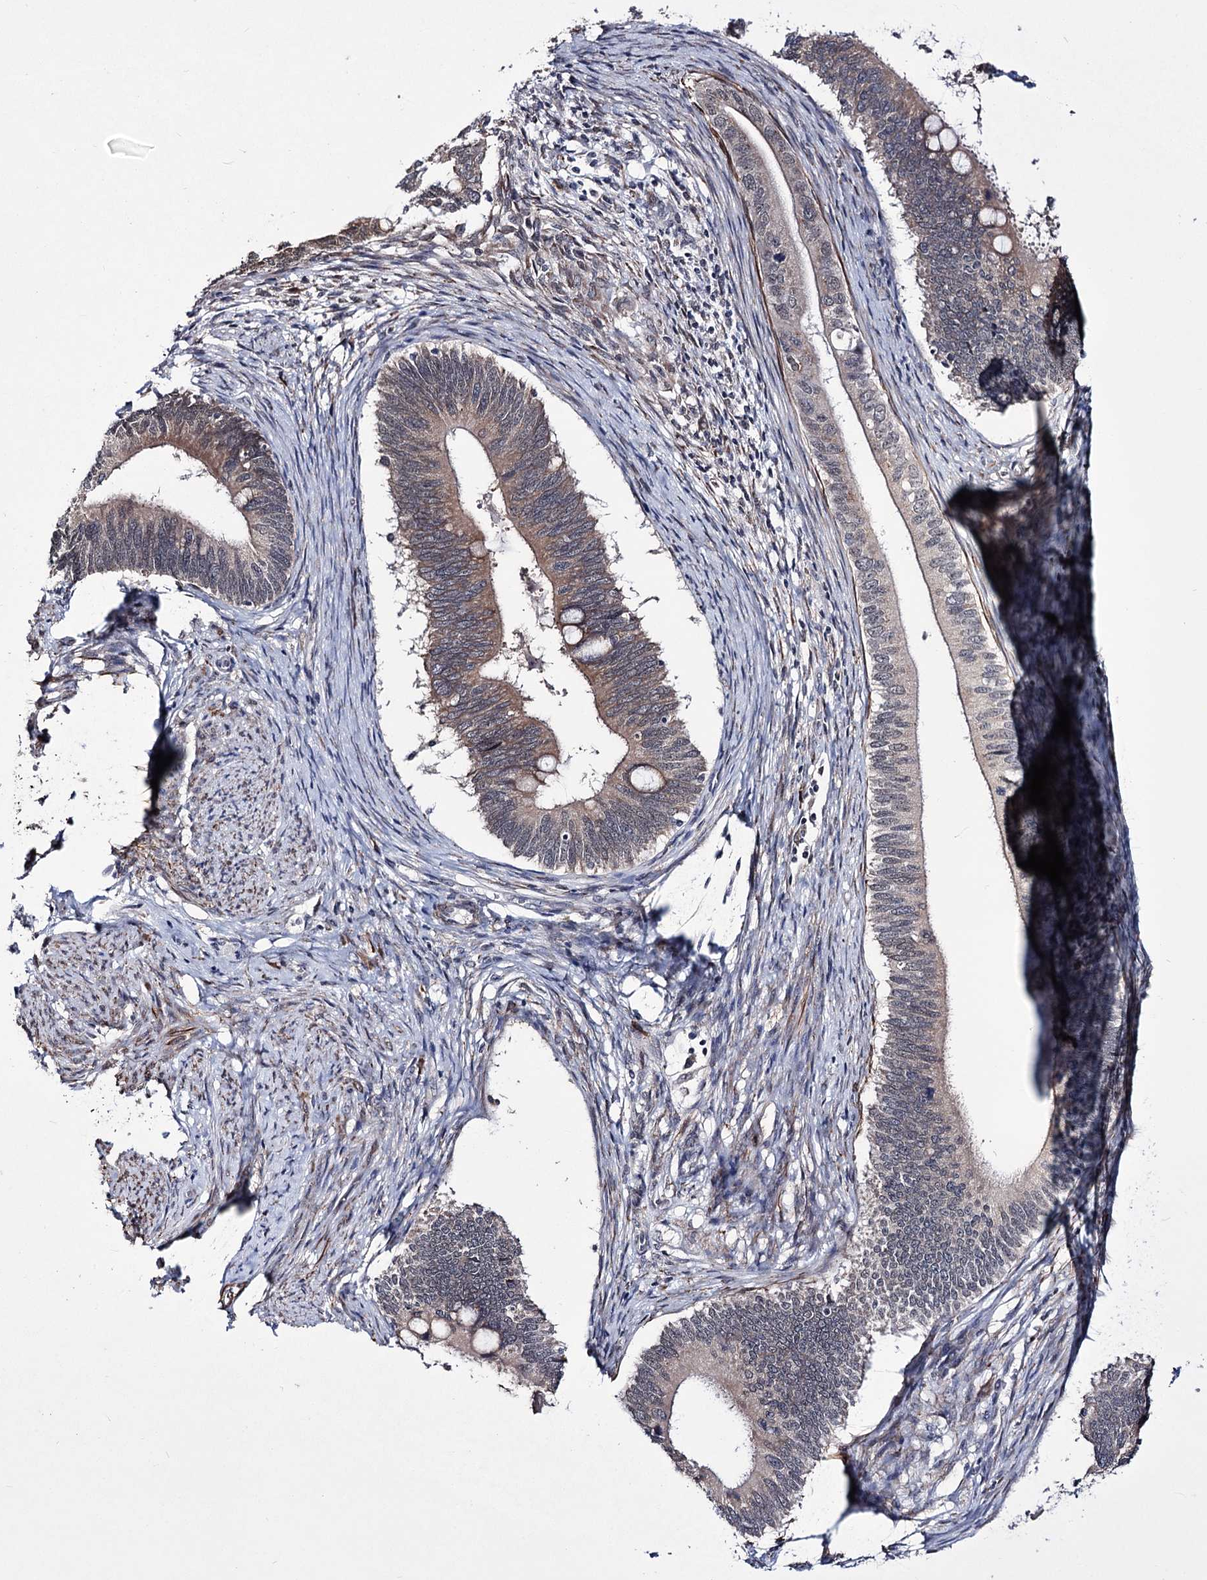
{"staining": {"intensity": "weak", "quantity": "<25%", "location": "cytoplasmic/membranous"}, "tissue": "cervical cancer", "cell_type": "Tumor cells", "image_type": "cancer", "snomed": [{"axis": "morphology", "description": "Adenocarcinoma, NOS"}, {"axis": "topography", "description": "Cervix"}], "caption": "The immunohistochemistry (IHC) photomicrograph has no significant staining in tumor cells of adenocarcinoma (cervical) tissue.", "gene": "PPRC1", "patient": {"sex": "female", "age": 42}}